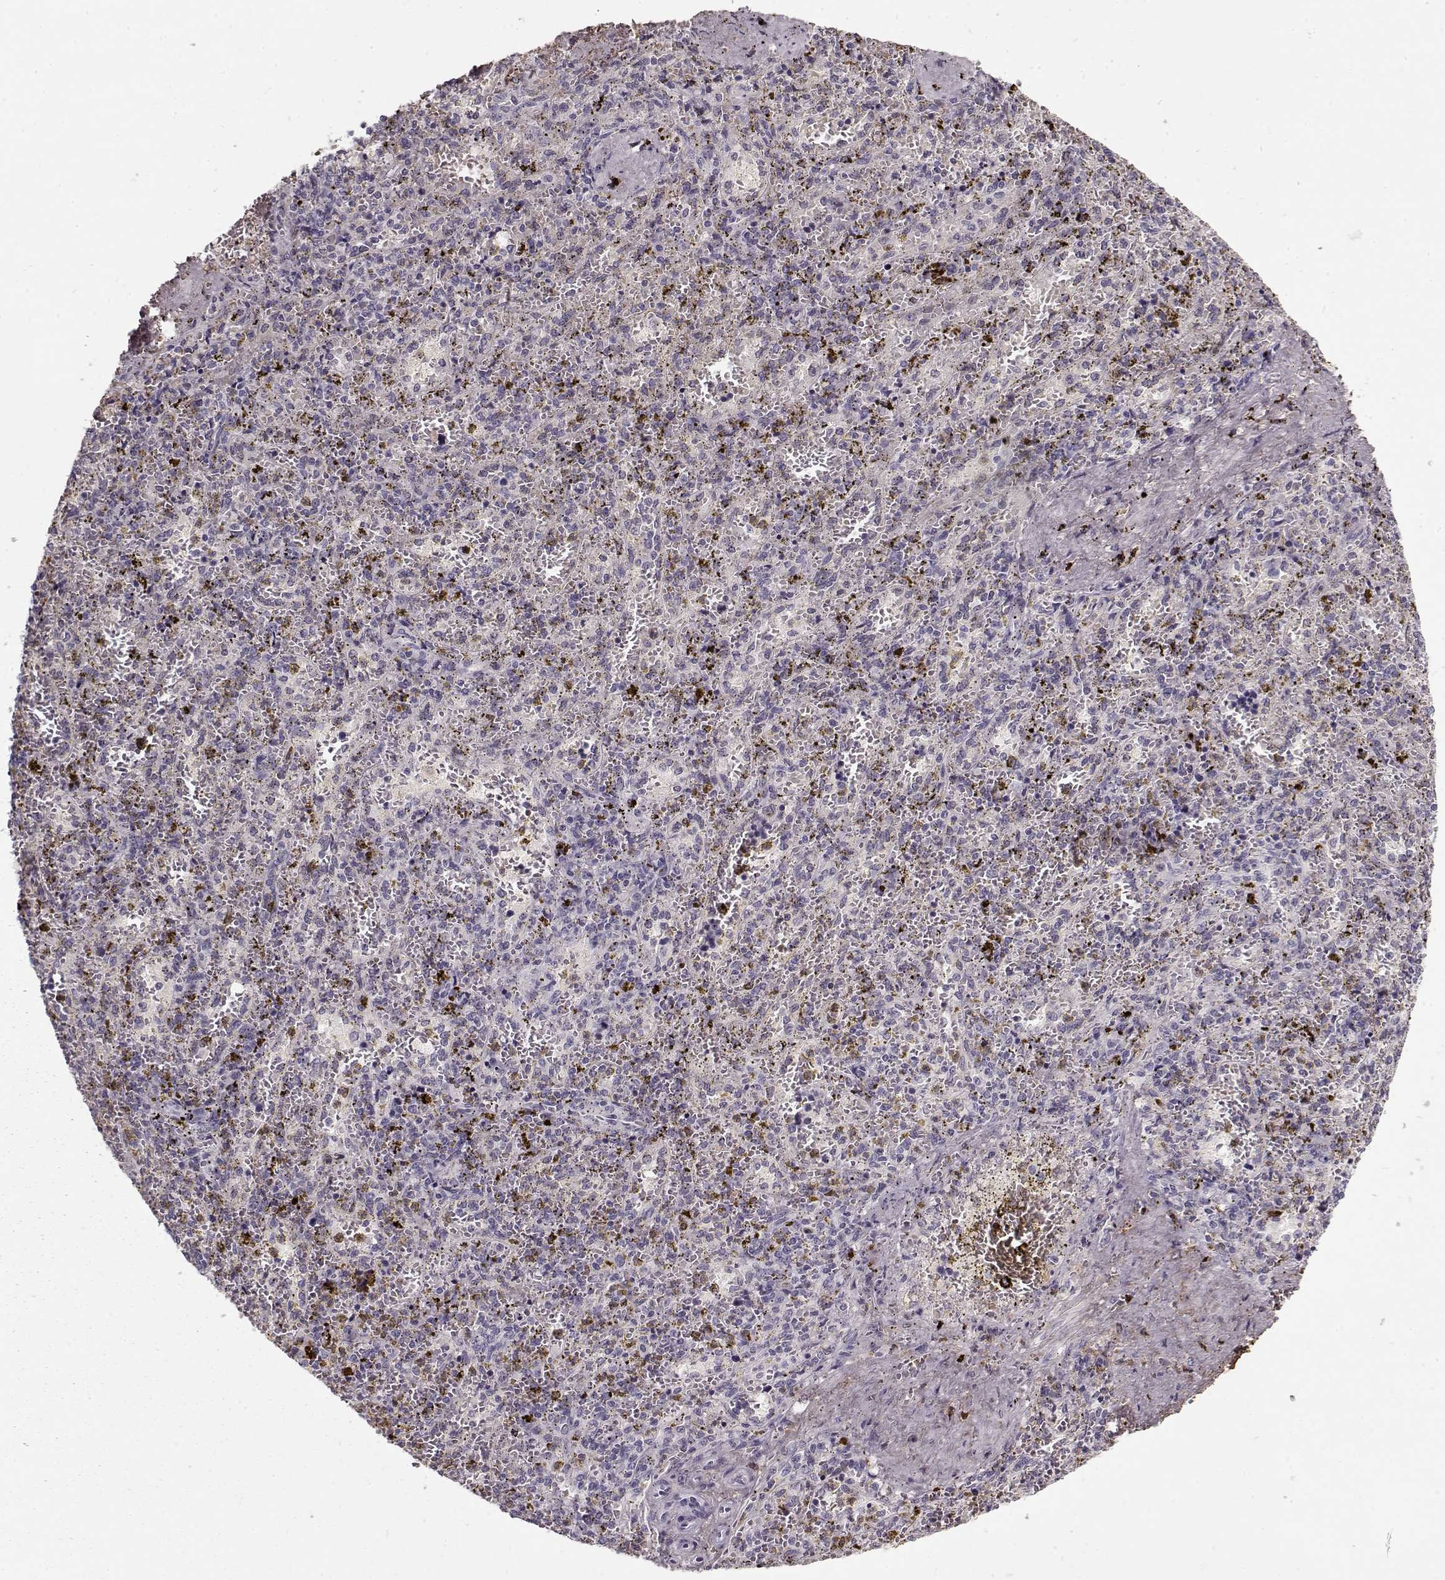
{"staining": {"intensity": "negative", "quantity": "none", "location": "none"}, "tissue": "spleen", "cell_type": "Cells in red pulp", "image_type": "normal", "snomed": [{"axis": "morphology", "description": "Normal tissue, NOS"}, {"axis": "topography", "description": "Spleen"}], "caption": "The IHC photomicrograph has no significant staining in cells in red pulp of spleen. (Immunohistochemistry (ihc), brightfield microscopy, high magnification).", "gene": "LUM", "patient": {"sex": "female", "age": 50}}